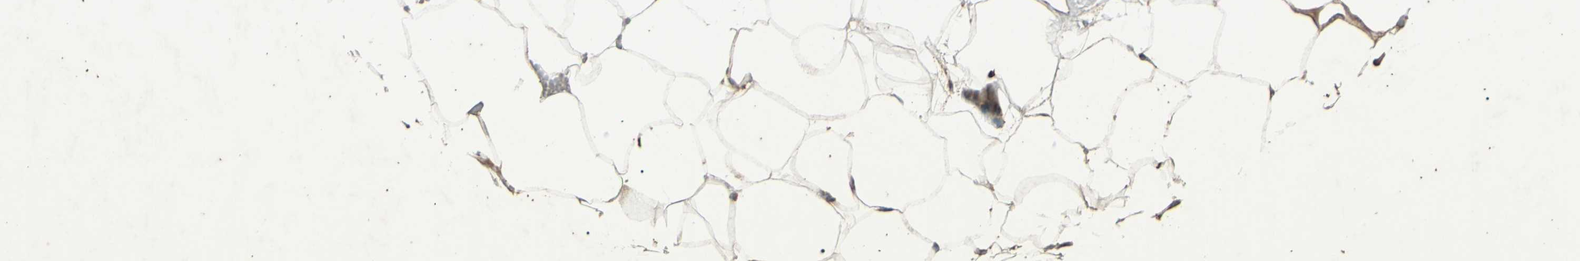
{"staining": {"intensity": "weak", "quantity": ">75%", "location": "cytoplasmic/membranous"}, "tissue": "adipose tissue", "cell_type": "Adipocytes", "image_type": "normal", "snomed": [{"axis": "morphology", "description": "Normal tissue, NOS"}, {"axis": "topography", "description": "Breast"}, {"axis": "topography", "description": "Adipose tissue"}], "caption": "A photomicrograph showing weak cytoplasmic/membranous positivity in about >75% of adipocytes in normal adipose tissue, as visualized by brown immunohistochemical staining.", "gene": "AP1G1", "patient": {"sex": "female", "age": 25}}